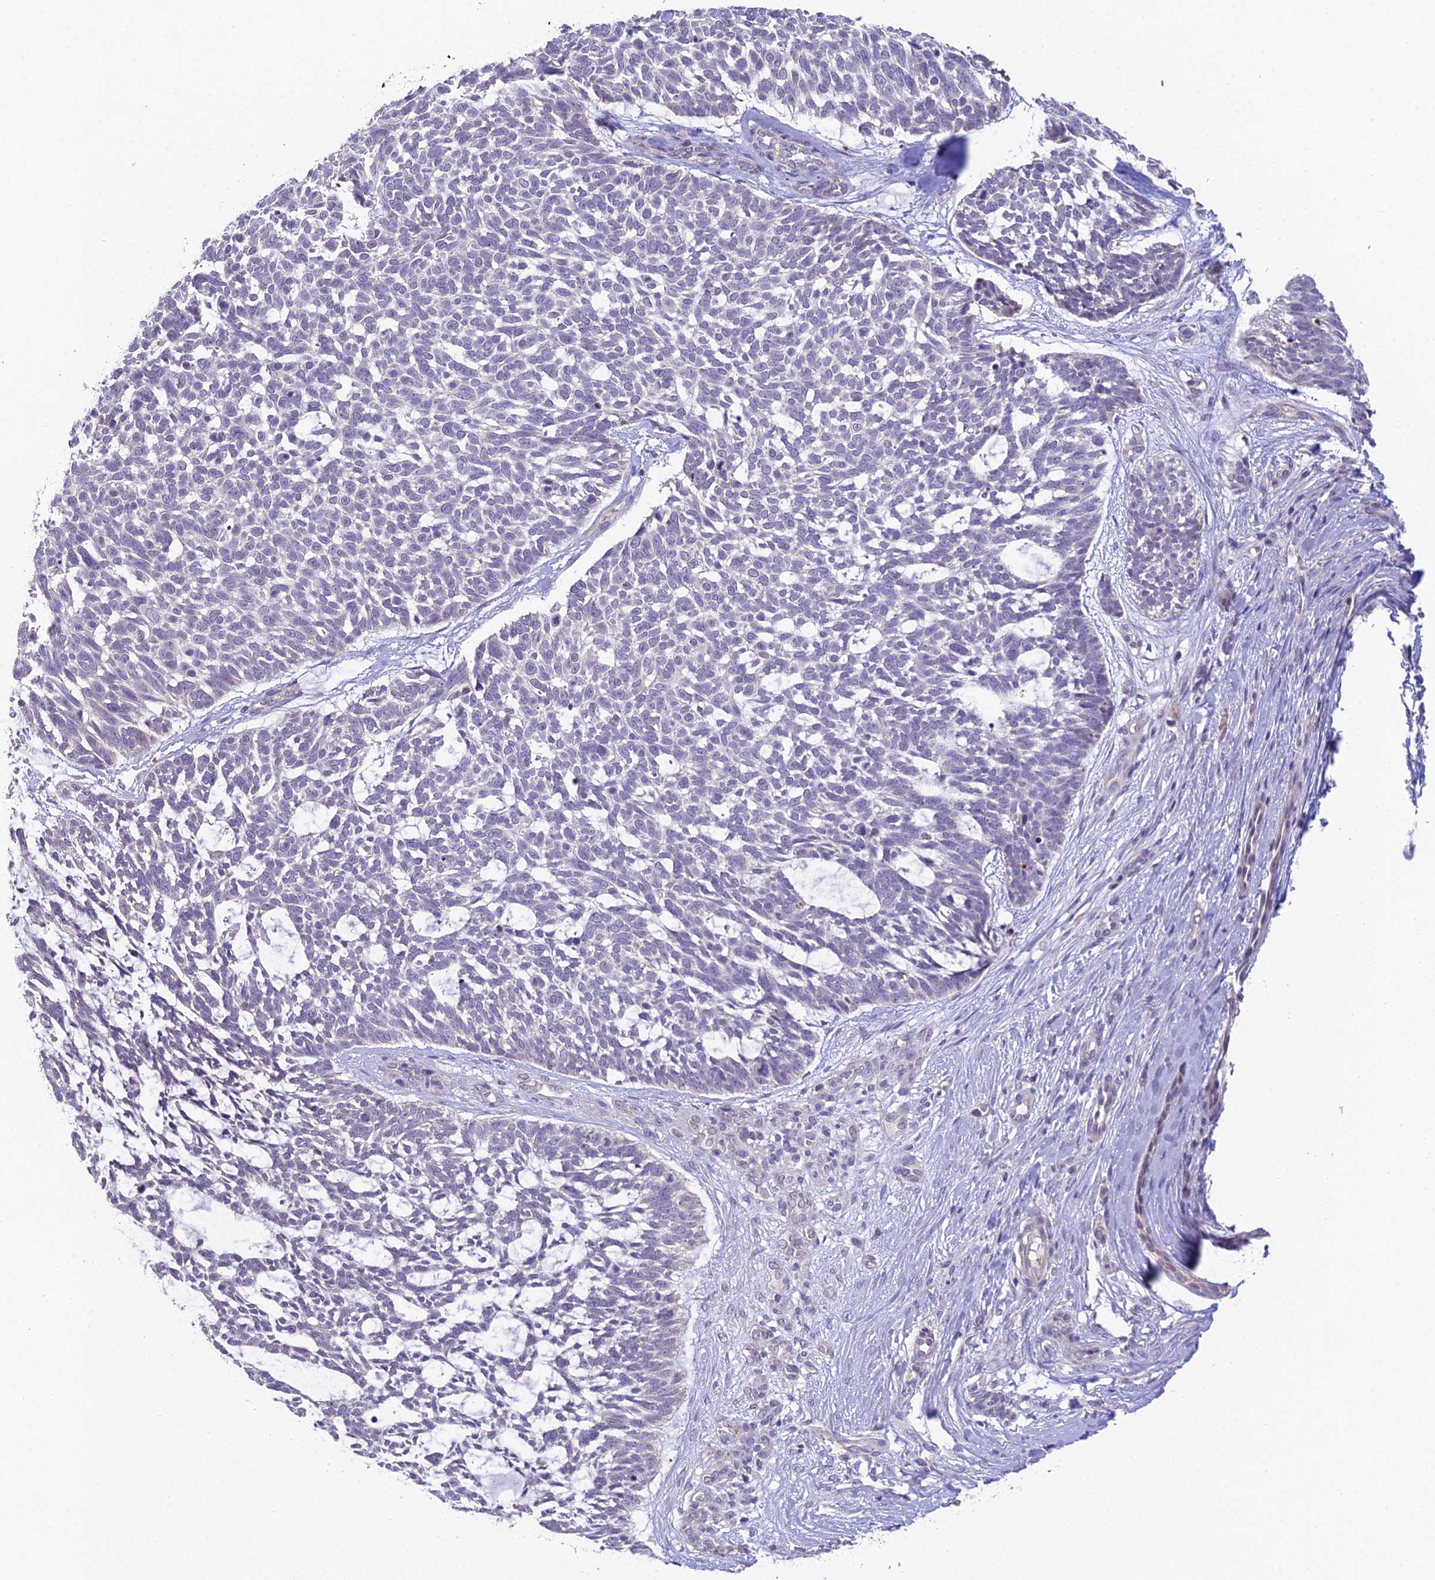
{"staining": {"intensity": "negative", "quantity": "none", "location": "none"}, "tissue": "skin cancer", "cell_type": "Tumor cells", "image_type": "cancer", "snomed": [{"axis": "morphology", "description": "Basal cell carcinoma"}, {"axis": "topography", "description": "Skin"}], "caption": "Image shows no significant protein expression in tumor cells of skin cancer.", "gene": "CFAP206", "patient": {"sex": "male", "age": 88}}